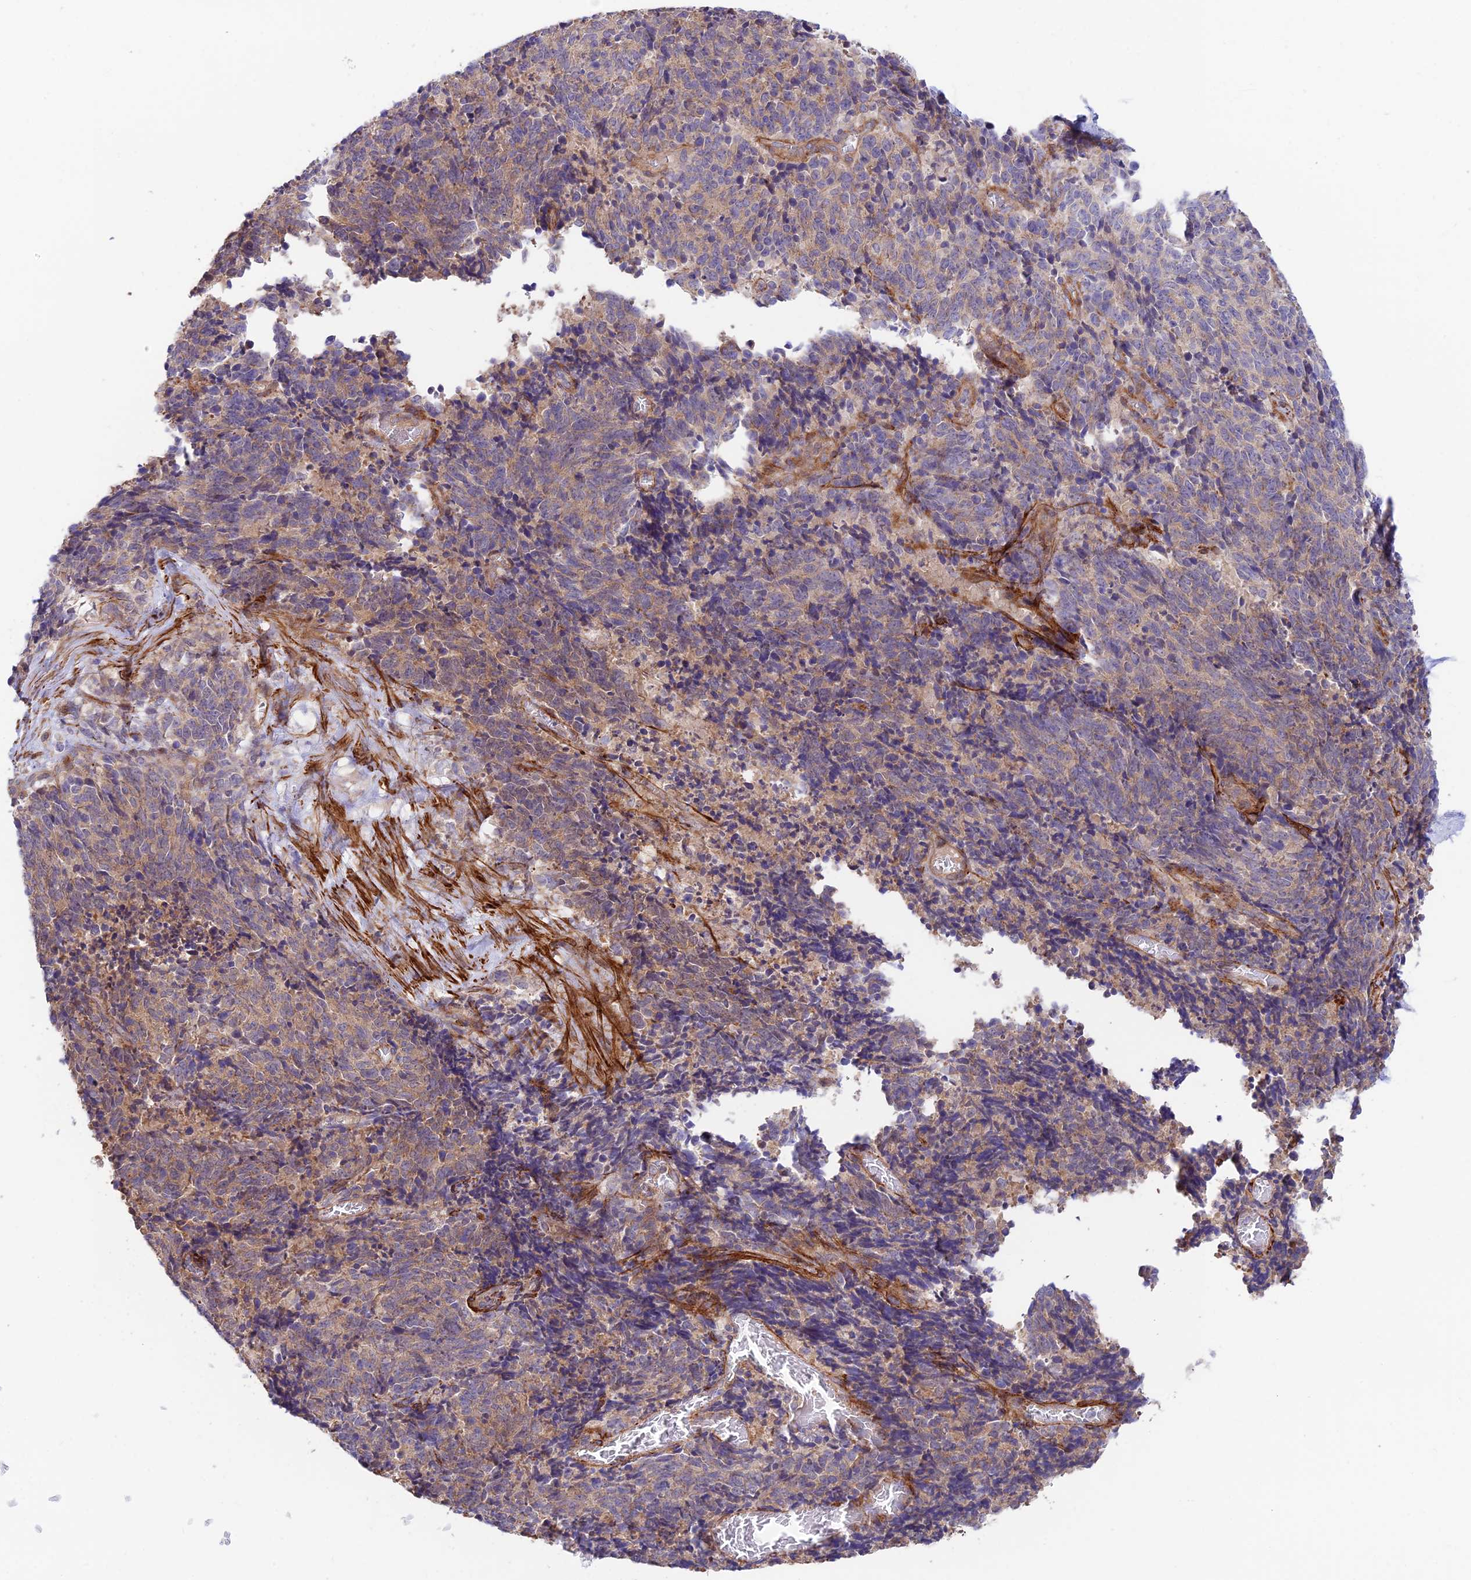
{"staining": {"intensity": "weak", "quantity": "25%-75%", "location": "cytoplasmic/membranous"}, "tissue": "cervical cancer", "cell_type": "Tumor cells", "image_type": "cancer", "snomed": [{"axis": "morphology", "description": "Squamous cell carcinoma, NOS"}, {"axis": "topography", "description": "Cervix"}], "caption": "Squamous cell carcinoma (cervical) stained with a brown dye reveals weak cytoplasmic/membranous positive expression in approximately 25%-75% of tumor cells.", "gene": "ANKRD50", "patient": {"sex": "female", "age": 29}}